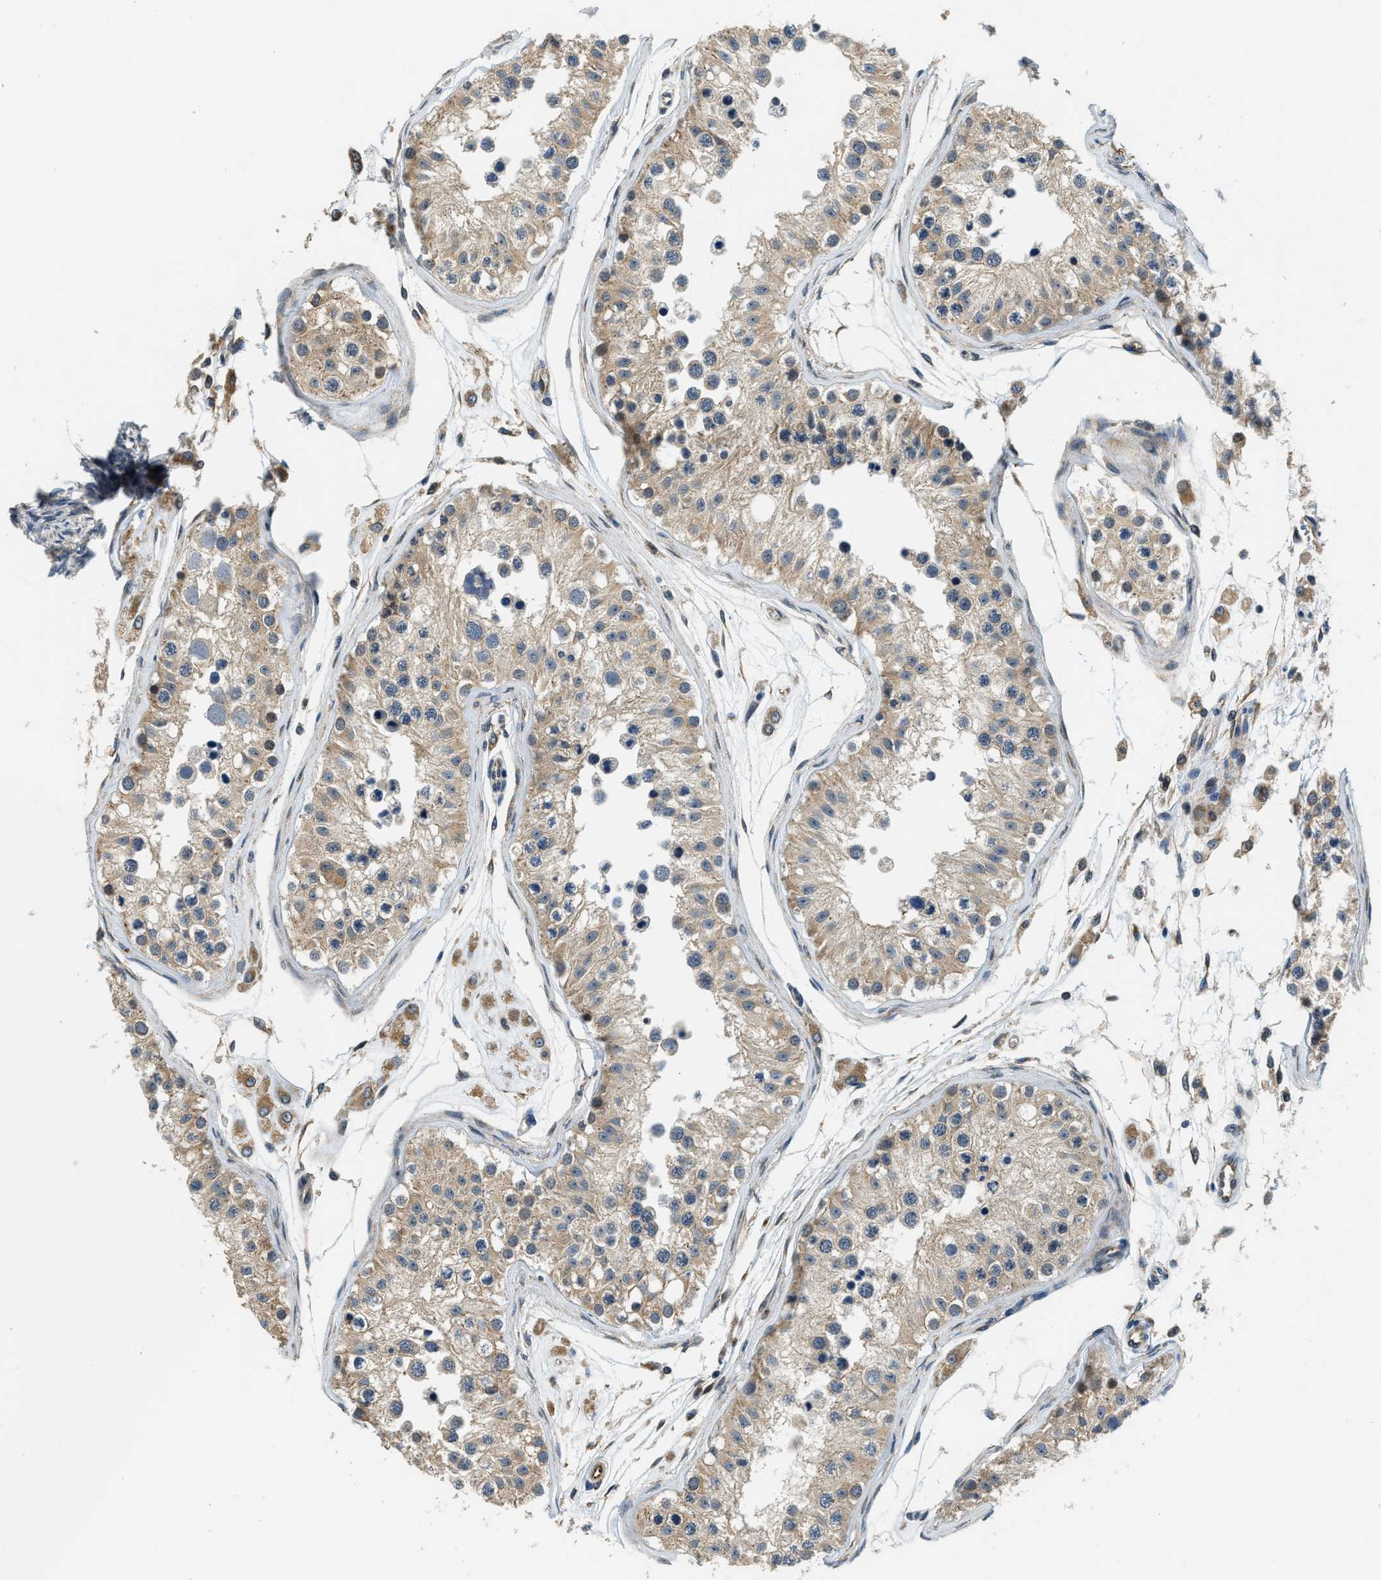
{"staining": {"intensity": "moderate", "quantity": ">75%", "location": "cytoplasmic/membranous"}, "tissue": "testis", "cell_type": "Cells in seminiferous ducts", "image_type": "normal", "snomed": [{"axis": "morphology", "description": "Normal tissue, NOS"}, {"axis": "morphology", "description": "Adenocarcinoma, metastatic, NOS"}, {"axis": "topography", "description": "Testis"}], "caption": "Moderate cytoplasmic/membranous protein staining is identified in about >75% of cells in seminiferous ducts in testis.", "gene": "ALOX12", "patient": {"sex": "male", "age": 26}}